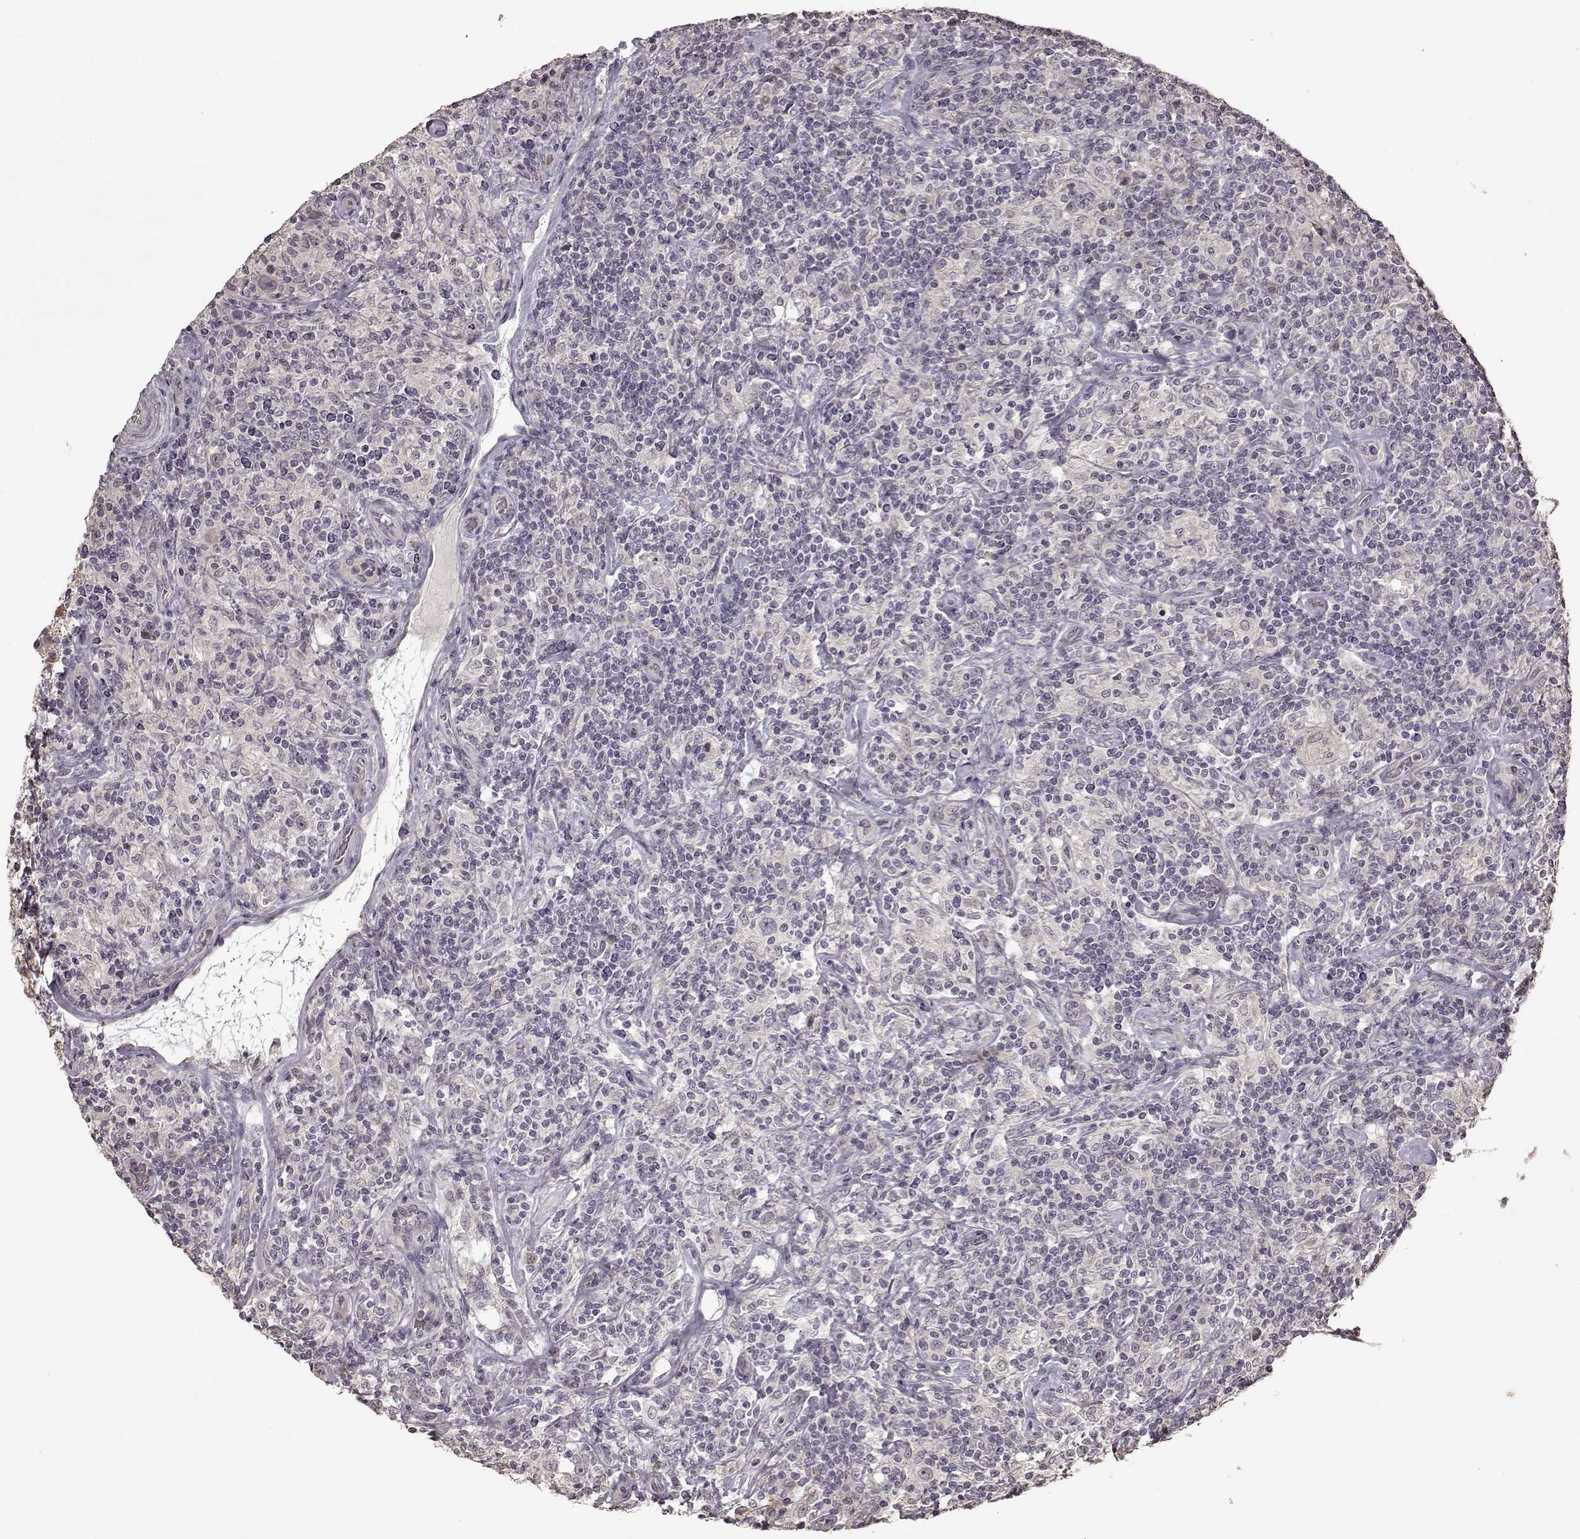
{"staining": {"intensity": "negative", "quantity": "none", "location": "none"}, "tissue": "lymphoma", "cell_type": "Tumor cells", "image_type": "cancer", "snomed": [{"axis": "morphology", "description": "Hodgkin's disease, NOS"}, {"axis": "topography", "description": "Lymph node"}], "caption": "This is a photomicrograph of IHC staining of lymphoma, which shows no positivity in tumor cells.", "gene": "CRB1", "patient": {"sex": "male", "age": 70}}